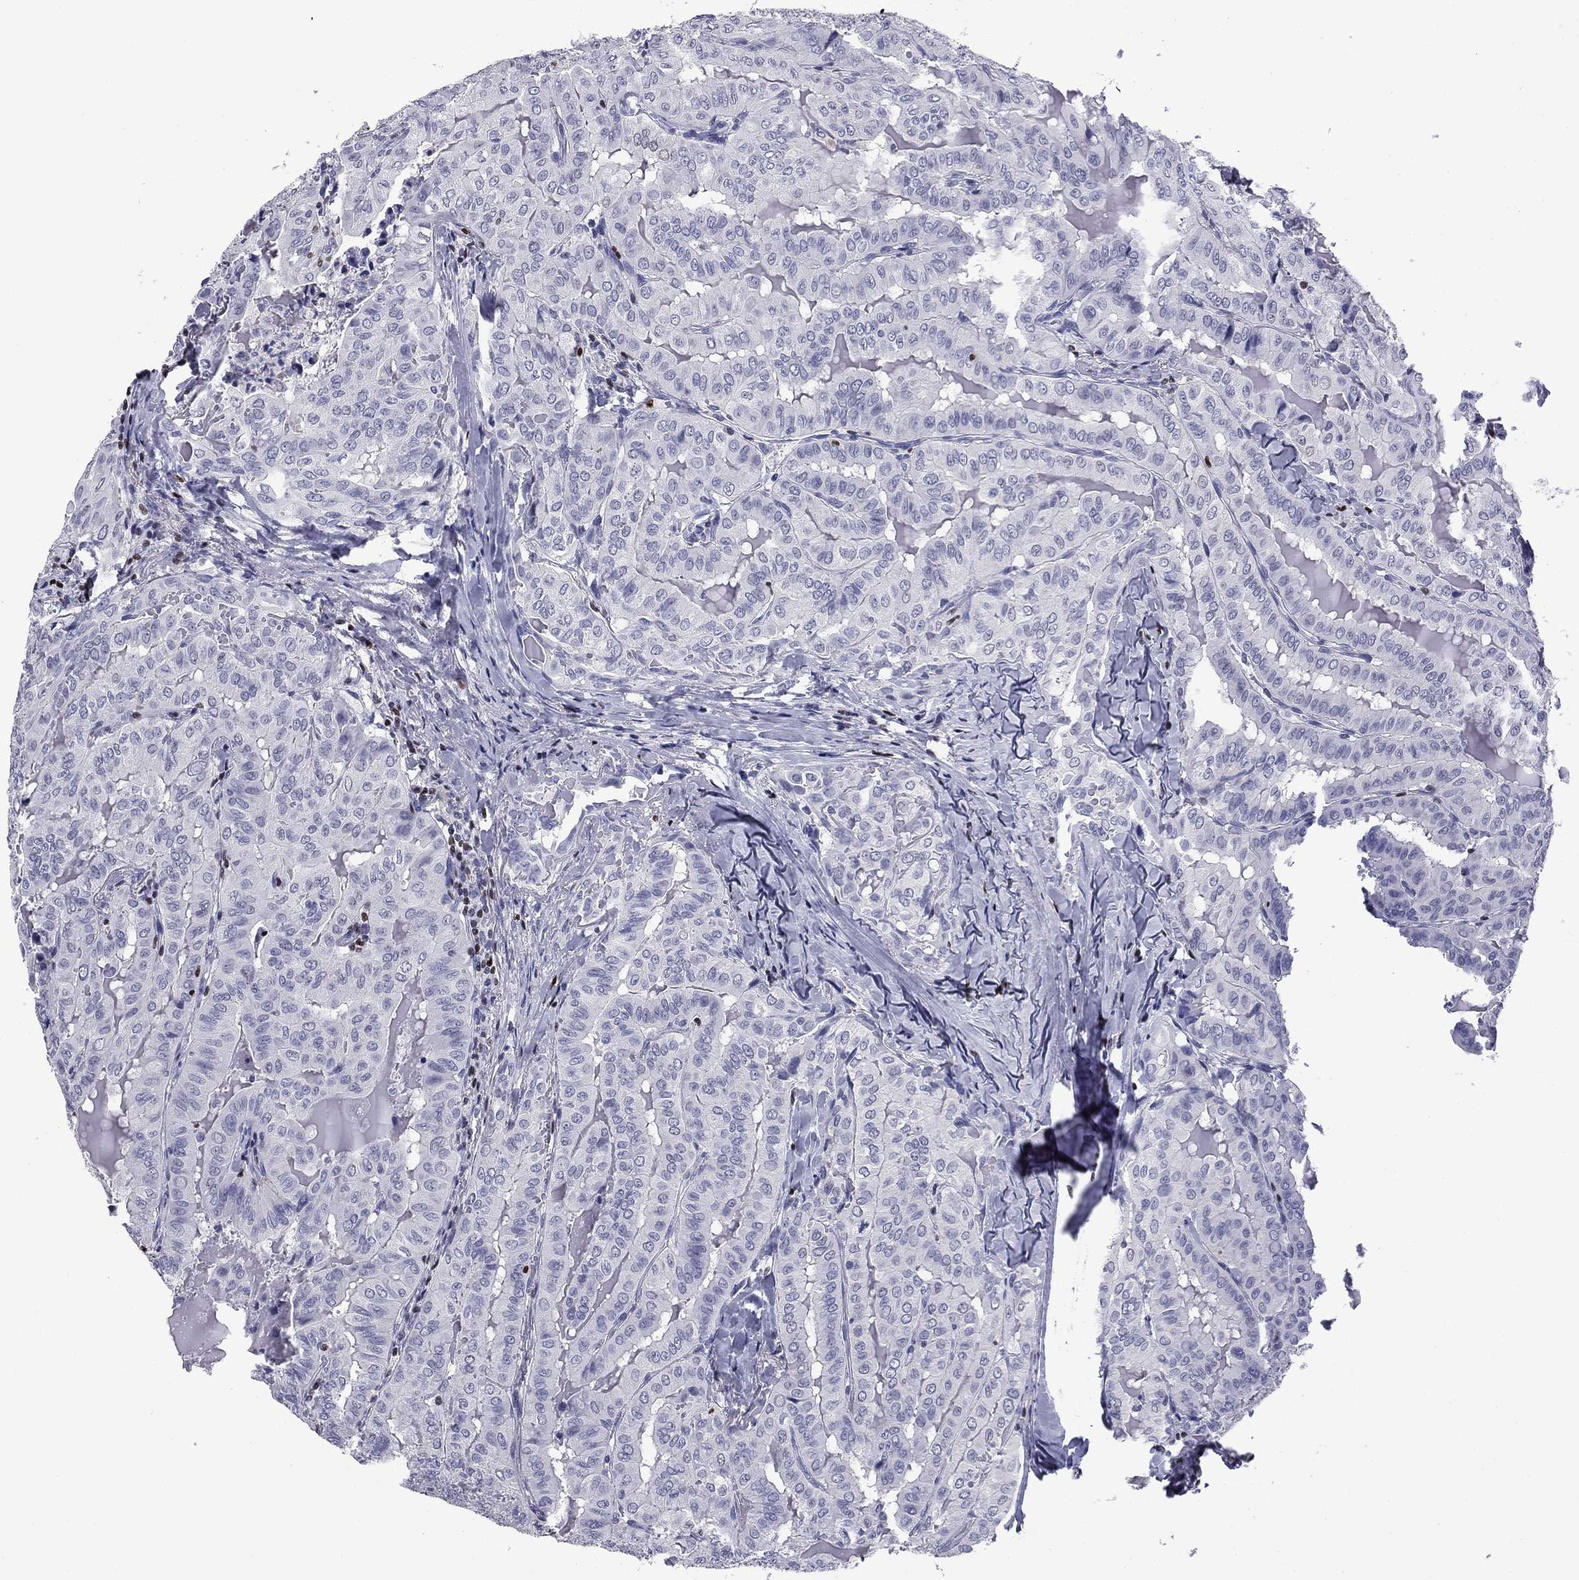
{"staining": {"intensity": "negative", "quantity": "none", "location": "none"}, "tissue": "thyroid cancer", "cell_type": "Tumor cells", "image_type": "cancer", "snomed": [{"axis": "morphology", "description": "Papillary adenocarcinoma, NOS"}, {"axis": "topography", "description": "Thyroid gland"}], "caption": "Thyroid cancer was stained to show a protein in brown. There is no significant expression in tumor cells. (DAB (3,3'-diaminobenzidine) immunohistochemistry with hematoxylin counter stain).", "gene": "IKZF3", "patient": {"sex": "female", "age": 68}}